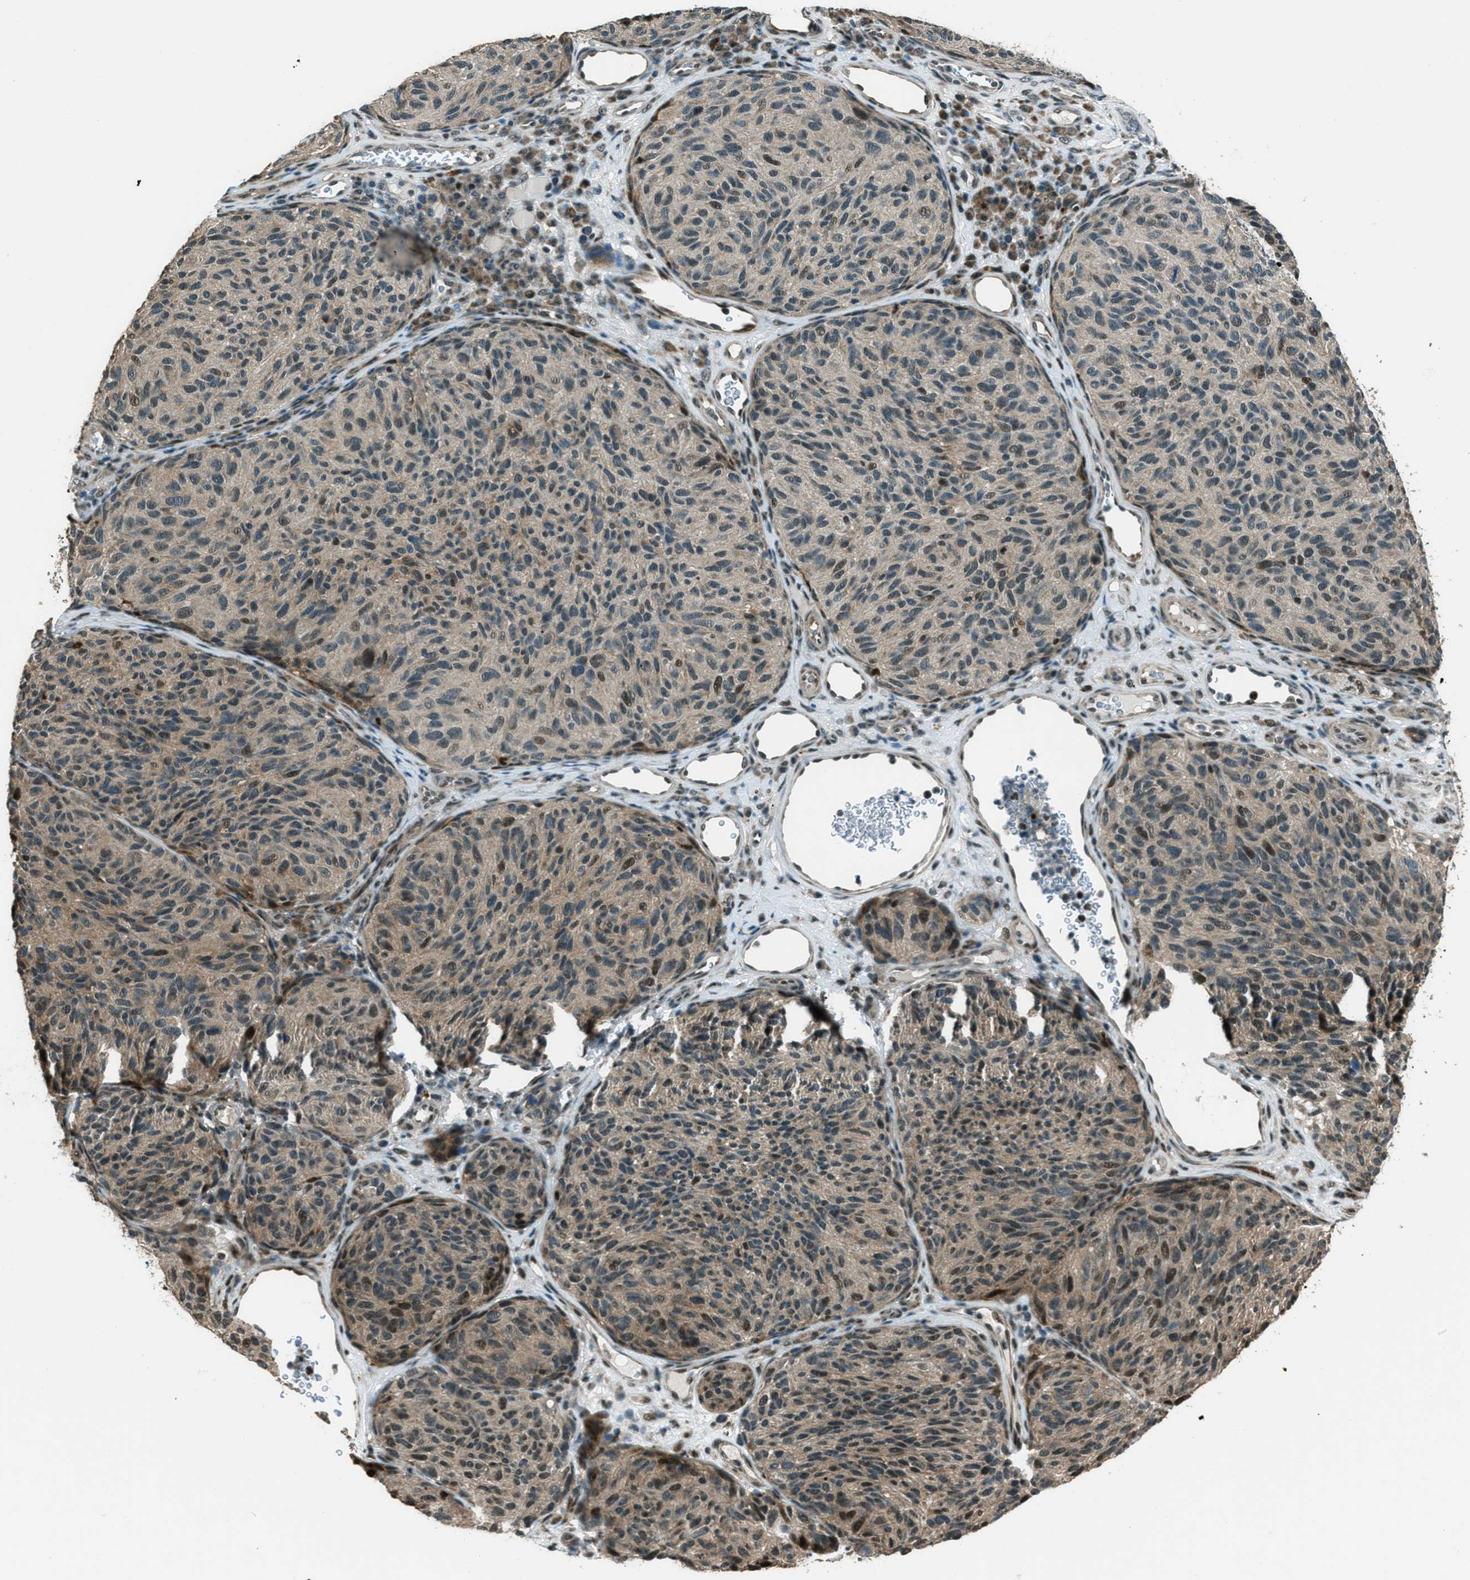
{"staining": {"intensity": "moderate", "quantity": "25%-75%", "location": "cytoplasmic/membranous,nuclear"}, "tissue": "melanoma", "cell_type": "Tumor cells", "image_type": "cancer", "snomed": [{"axis": "morphology", "description": "Malignant melanoma, NOS"}, {"axis": "topography", "description": "Skin"}], "caption": "The micrograph displays staining of malignant melanoma, revealing moderate cytoplasmic/membranous and nuclear protein positivity (brown color) within tumor cells.", "gene": "TARDBP", "patient": {"sex": "female", "age": 73}}